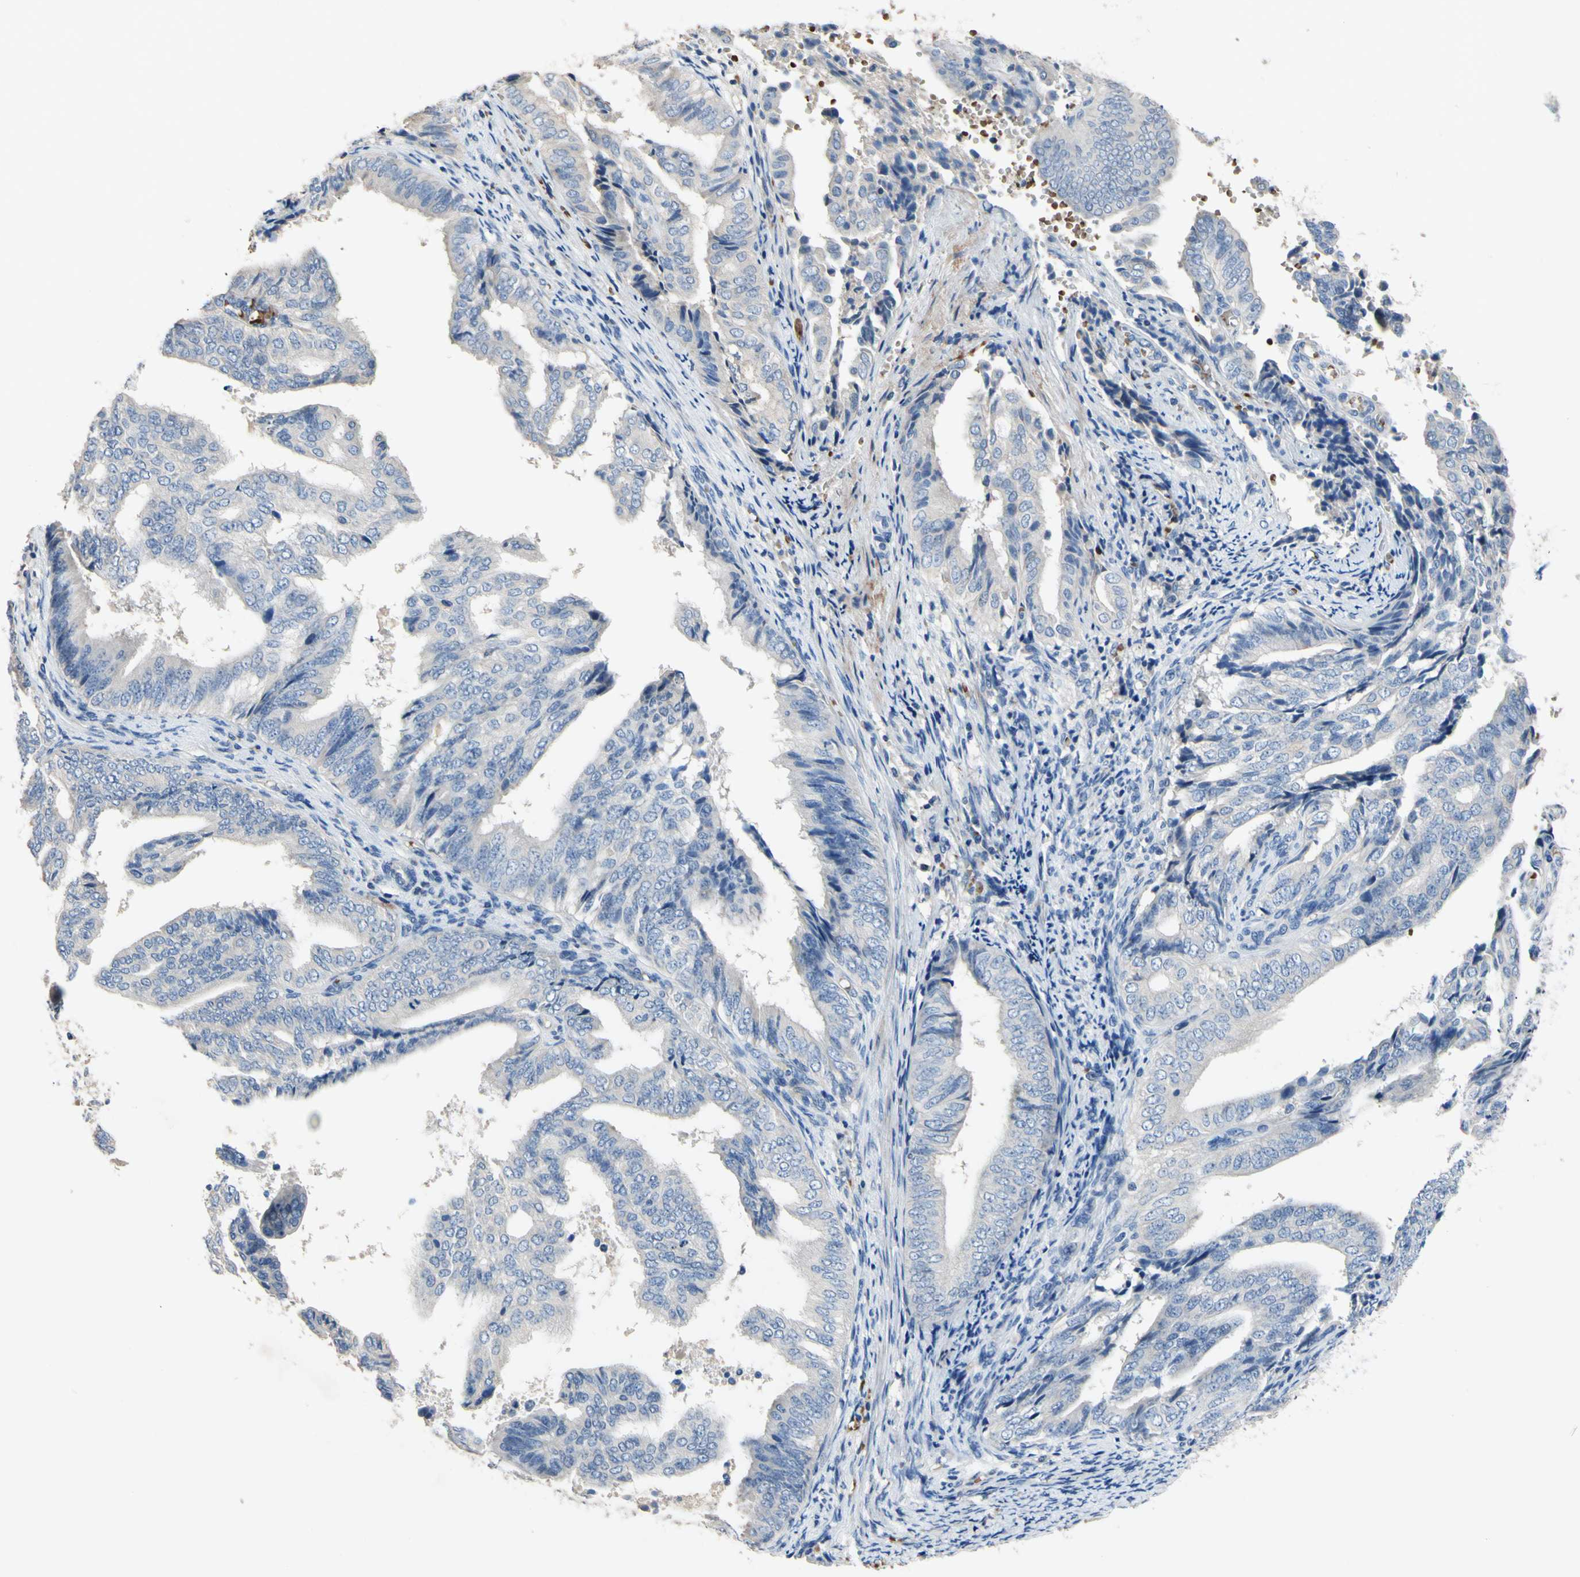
{"staining": {"intensity": "negative", "quantity": "none", "location": "none"}, "tissue": "endometrial cancer", "cell_type": "Tumor cells", "image_type": "cancer", "snomed": [{"axis": "morphology", "description": "Adenocarcinoma, NOS"}, {"axis": "topography", "description": "Endometrium"}], "caption": "A histopathology image of human adenocarcinoma (endometrial) is negative for staining in tumor cells.", "gene": "CDON", "patient": {"sex": "female", "age": 58}}